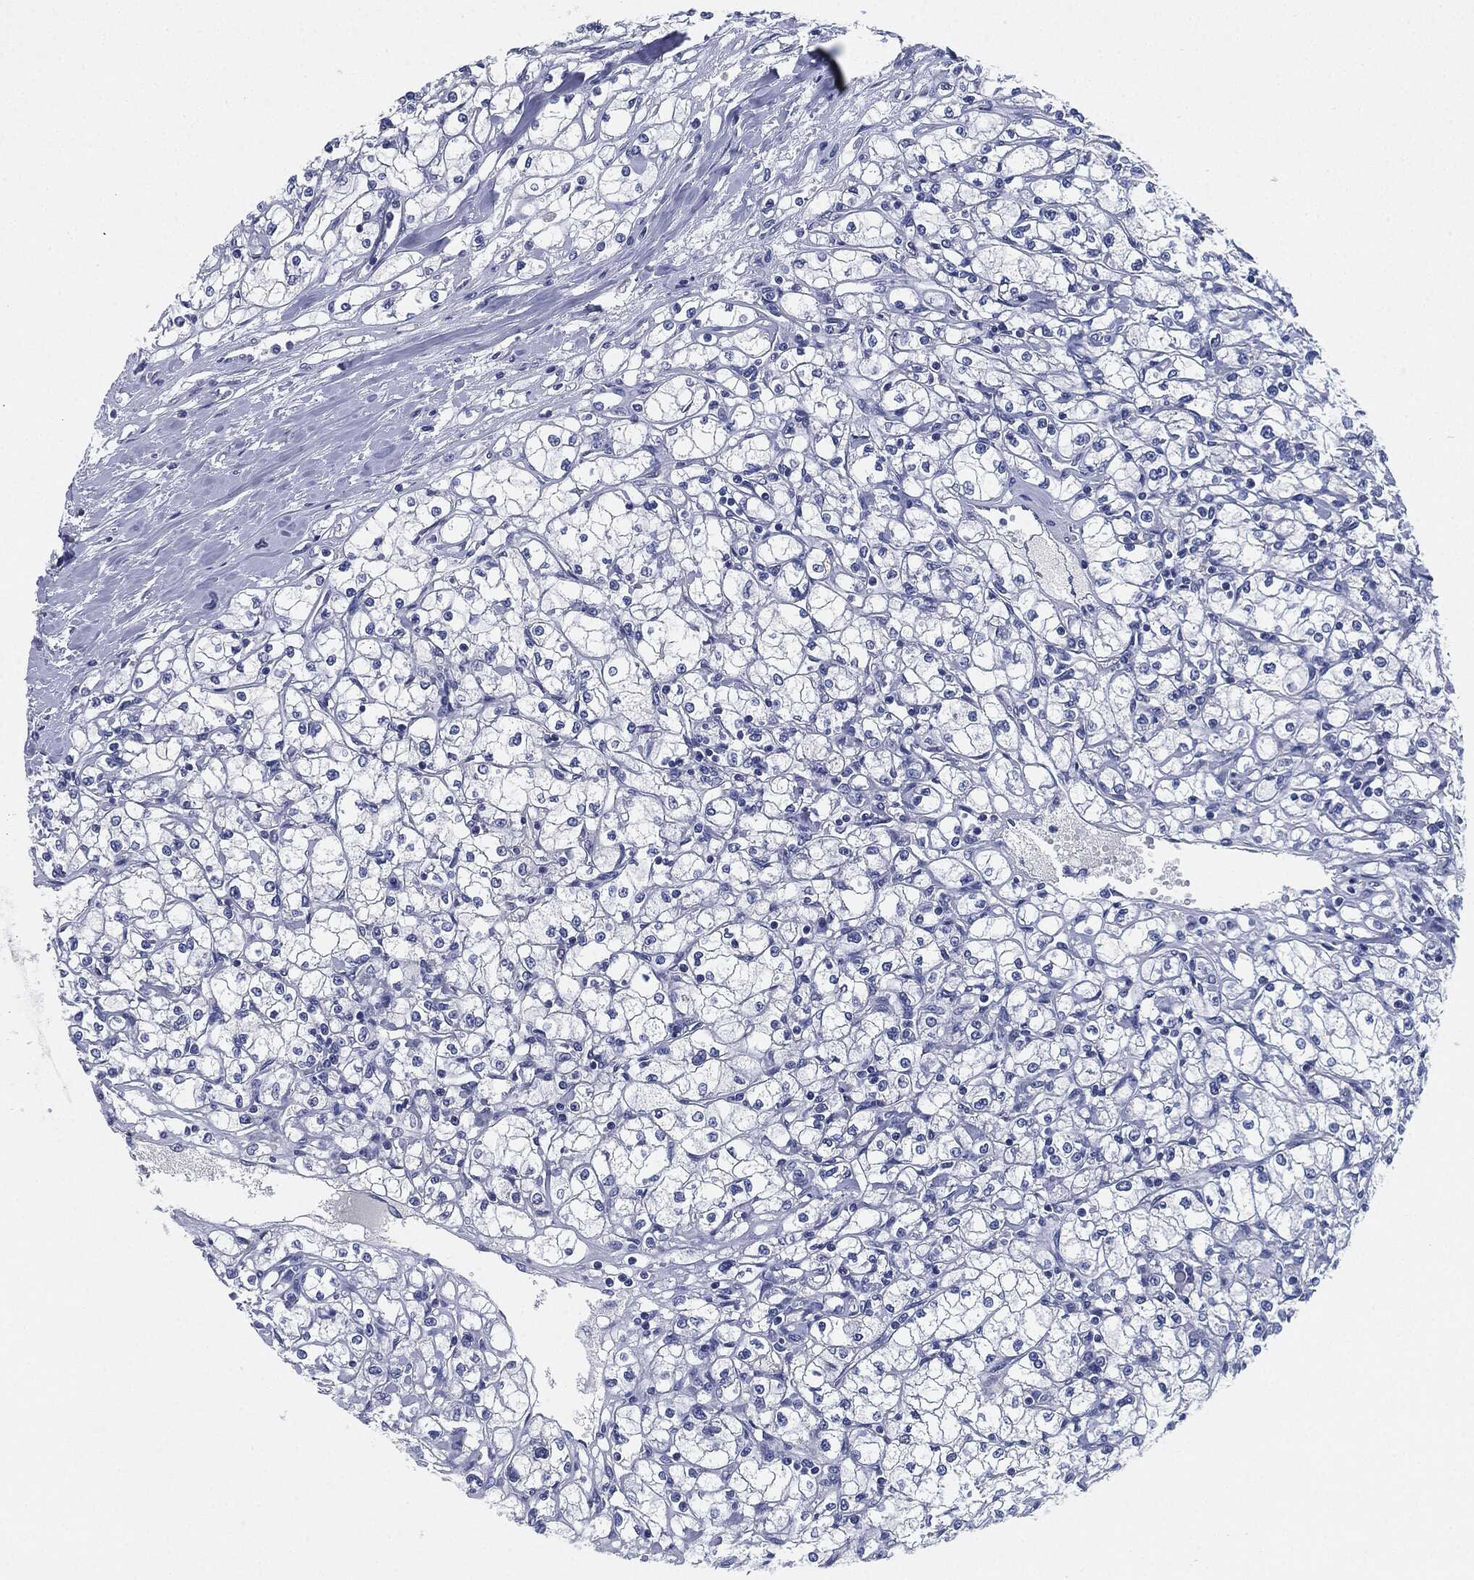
{"staining": {"intensity": "negative", "quantity": "none", "location": "none"}, "tissue": "renal cancer", "cell_type": "Tumor cells", "image_type": "cancer", "snomed": [{"axis": "morphology", "description": "Adenocarcinoma, NOS"}, {"axis": "topography", "description": "Kidney"}], "caption": "A high-resolution image shows immunohistochemistry (IHC) staining of adenocarcinoma (renal), which demonstrates no significant expression in tumor cells. The staining is performed using DAB (3,3'-diaminobenzidine) brown chromogen with nuclei counter-stained in using hematoxylin.", "gene": "SHROOM2", "patient": {"sex": "male", "age": 67}}